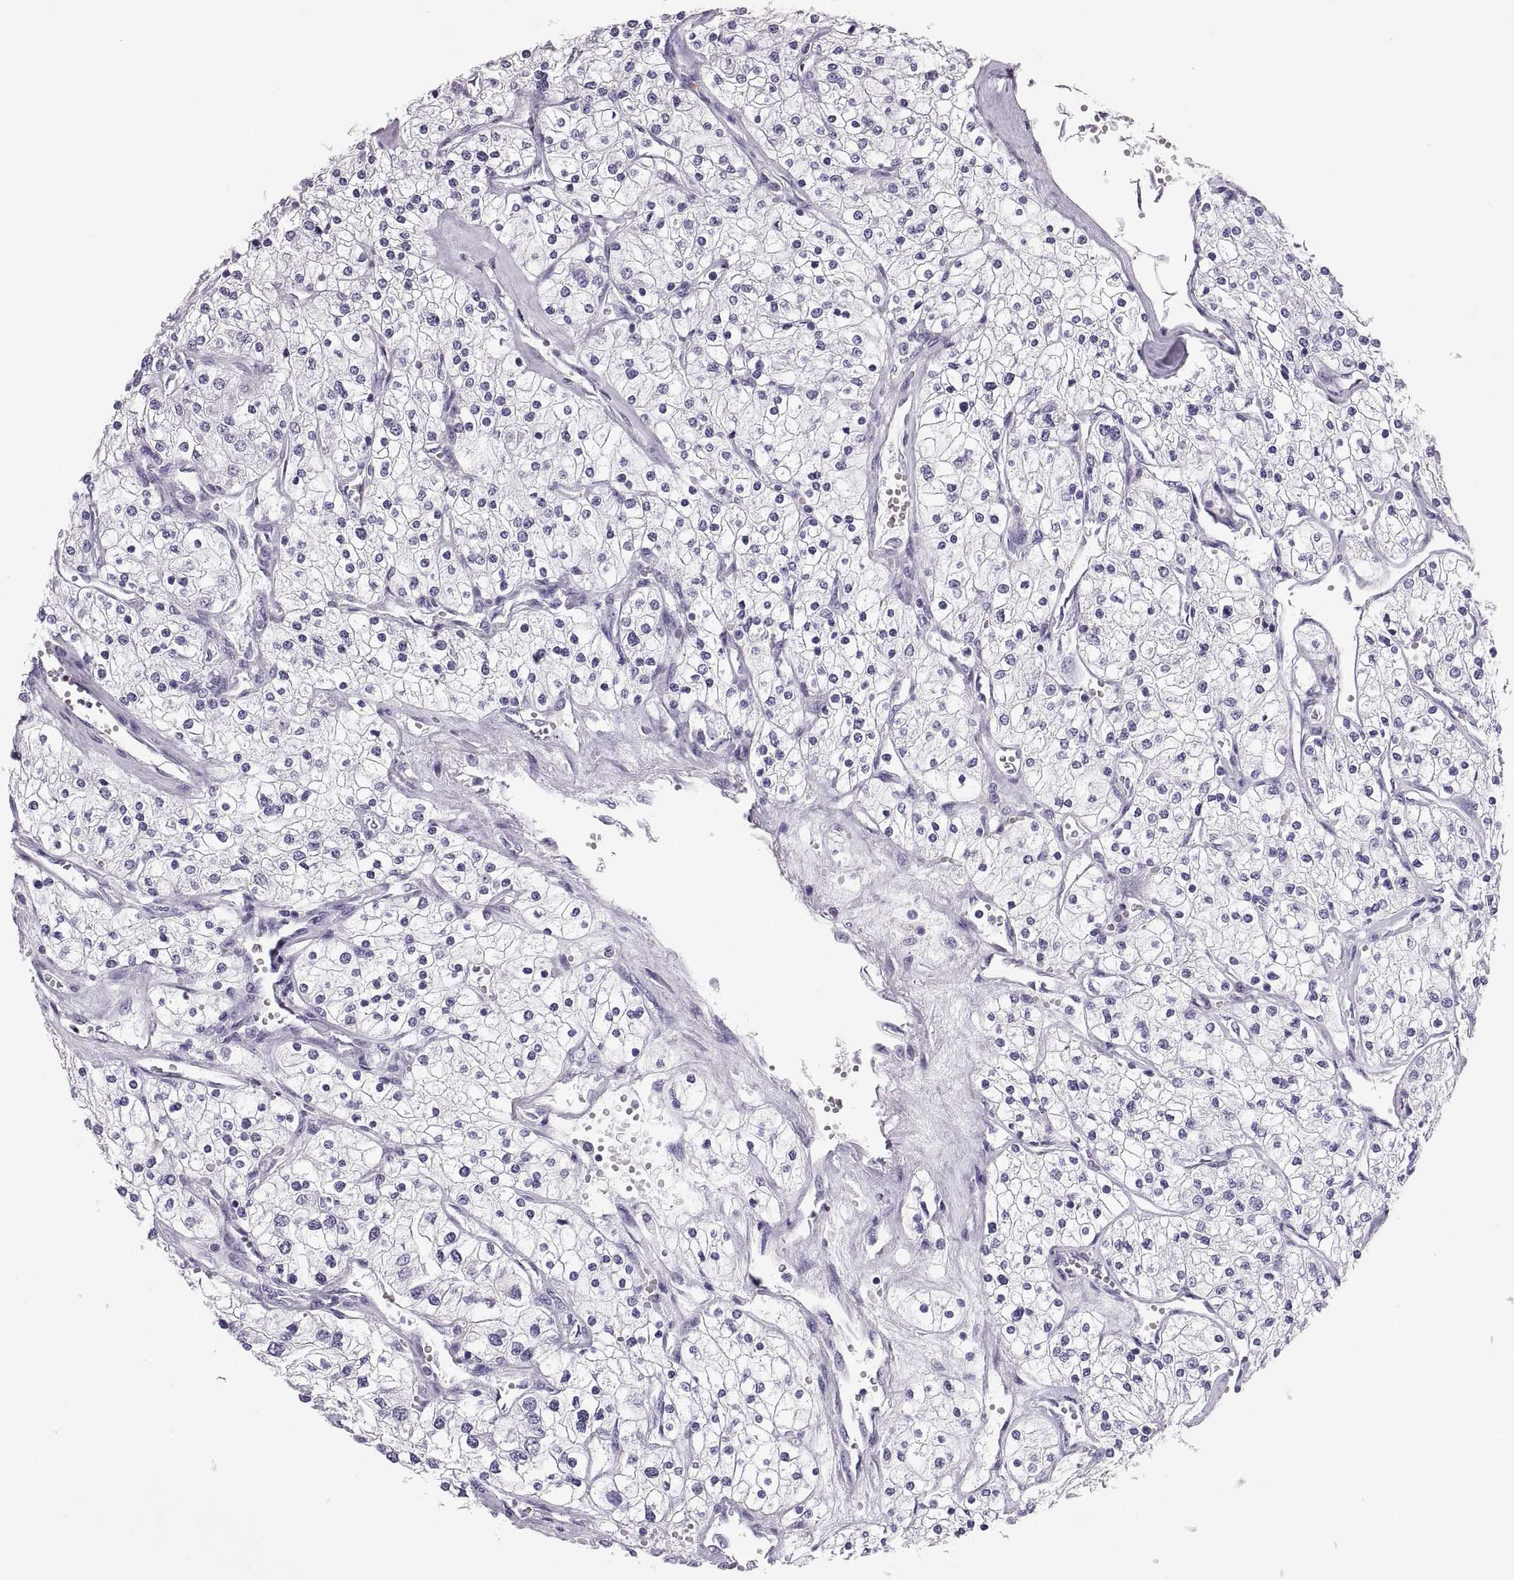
{"staining": {"intensity": "negative", "quantity": "none", "location": "none"}, "tissue": "renal cancer", "cell_type": "Tumor cells", "image_type": "cancer", "snomed": [{"axis": "morphology", "description": "Adenocarcinoma, NOS"}, {"axis": "topography", "description": "Kidney"}], "caption": "This is an immunohistochemistry (IHC) histopathology image of adenocarcinoma (renal). There is no expression in tumor cells.", "gene": "QRICH2", "patient": {"sex": "male", "age": 80}}